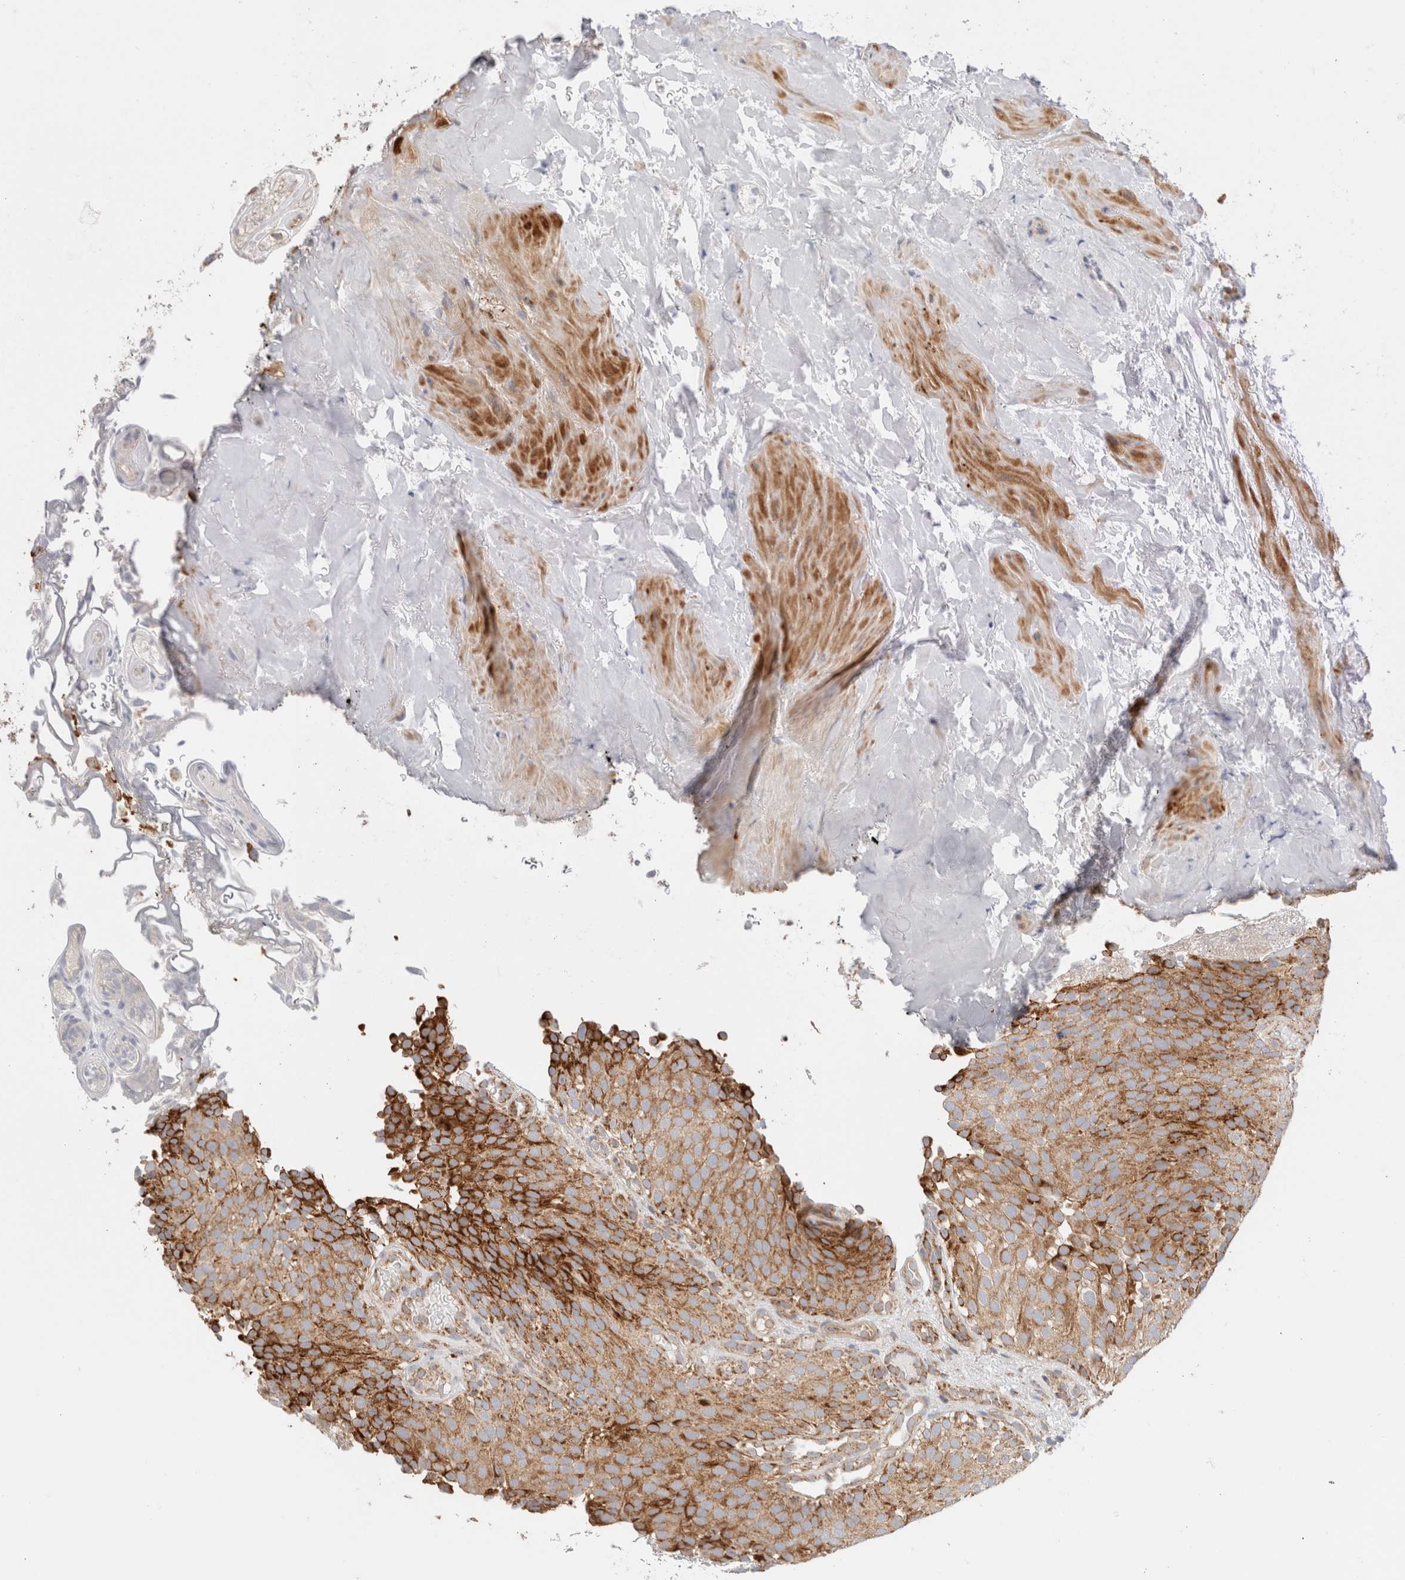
{"staining": {"intensity": "strong", "quantity": ">75%", "location": "cytoplasmic/membranous"}, "tissue": "urothelial cancer", "cell_type": "Tumor cells", "image_type": "cancer", "snomed": [{"axis": "morphology", "description": "Urothelial carcinoma, Low grade"}, {"axis": "topography", "description": "Urinary bladder"}], "caption": "Tumor cells demonstrate strong cytoplasmic/membranous staining in approximately >75% of cells in urothelial cancer.", "gene": "MRM3", "patient": {"sex": "male", "age": 78}}